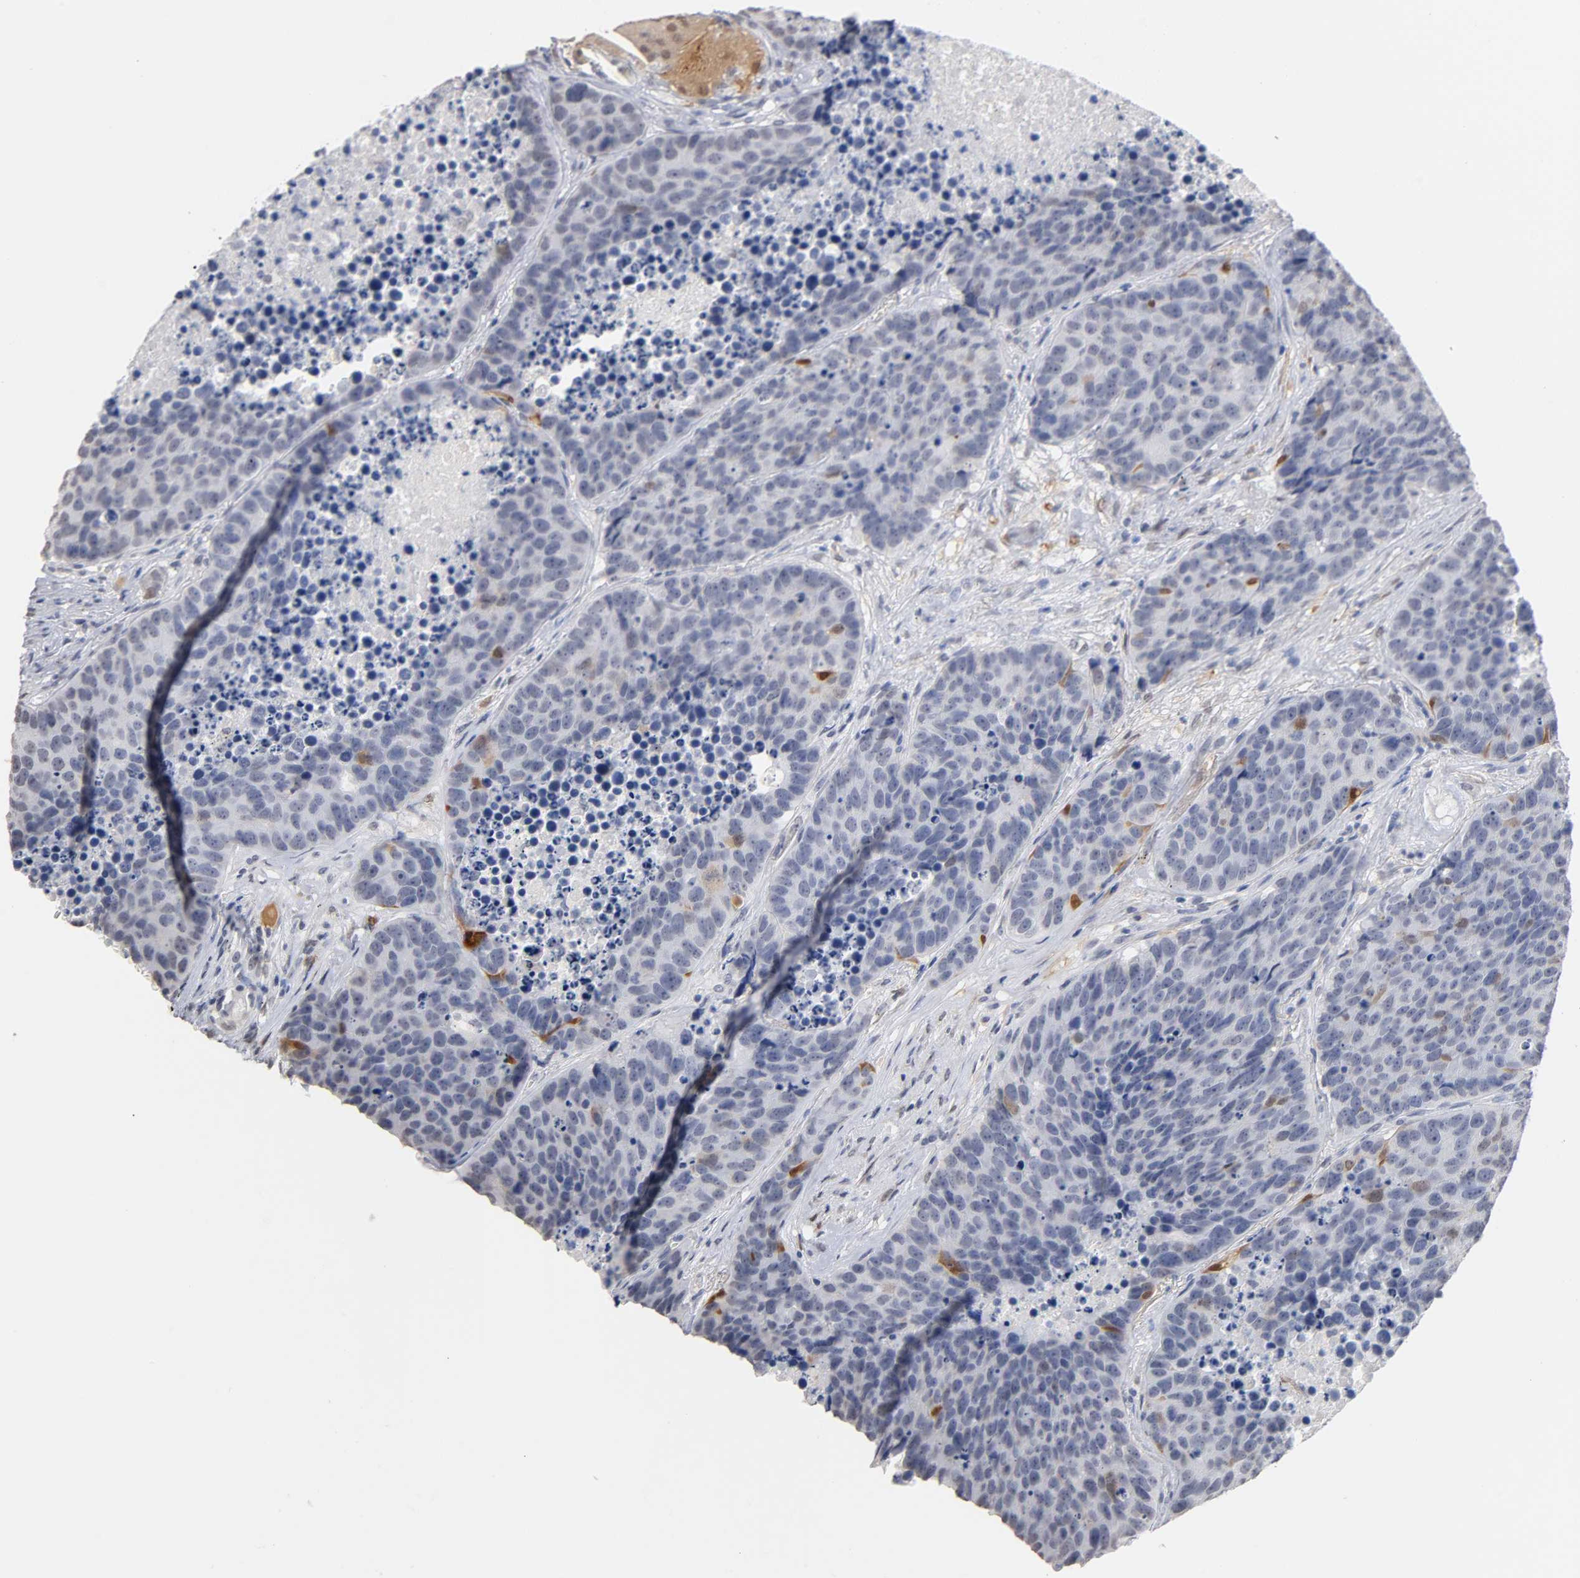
{"staining": {"intensity": "moderate", "quantity": "<25%", "location": "cytoplasmic/membranous,nuclear"}, "tissue": "carcinoid", "cell_type": "Tumor cells", "image_type": "cancer", "snomed": [{"axis": "morphology", "description": "Carcinoid, malignant, NOS"}, {"axis": "topography", "description": "Lung"}], "caption": "Malignant carcinoid was stained to show a protein in brown. There is low levels of moderate cytoplasmic/membranous and nuclear staining in about <25% of tumor cells.", "gene": "CRABP2", "patient": {"sex": "male", "age": 60}}